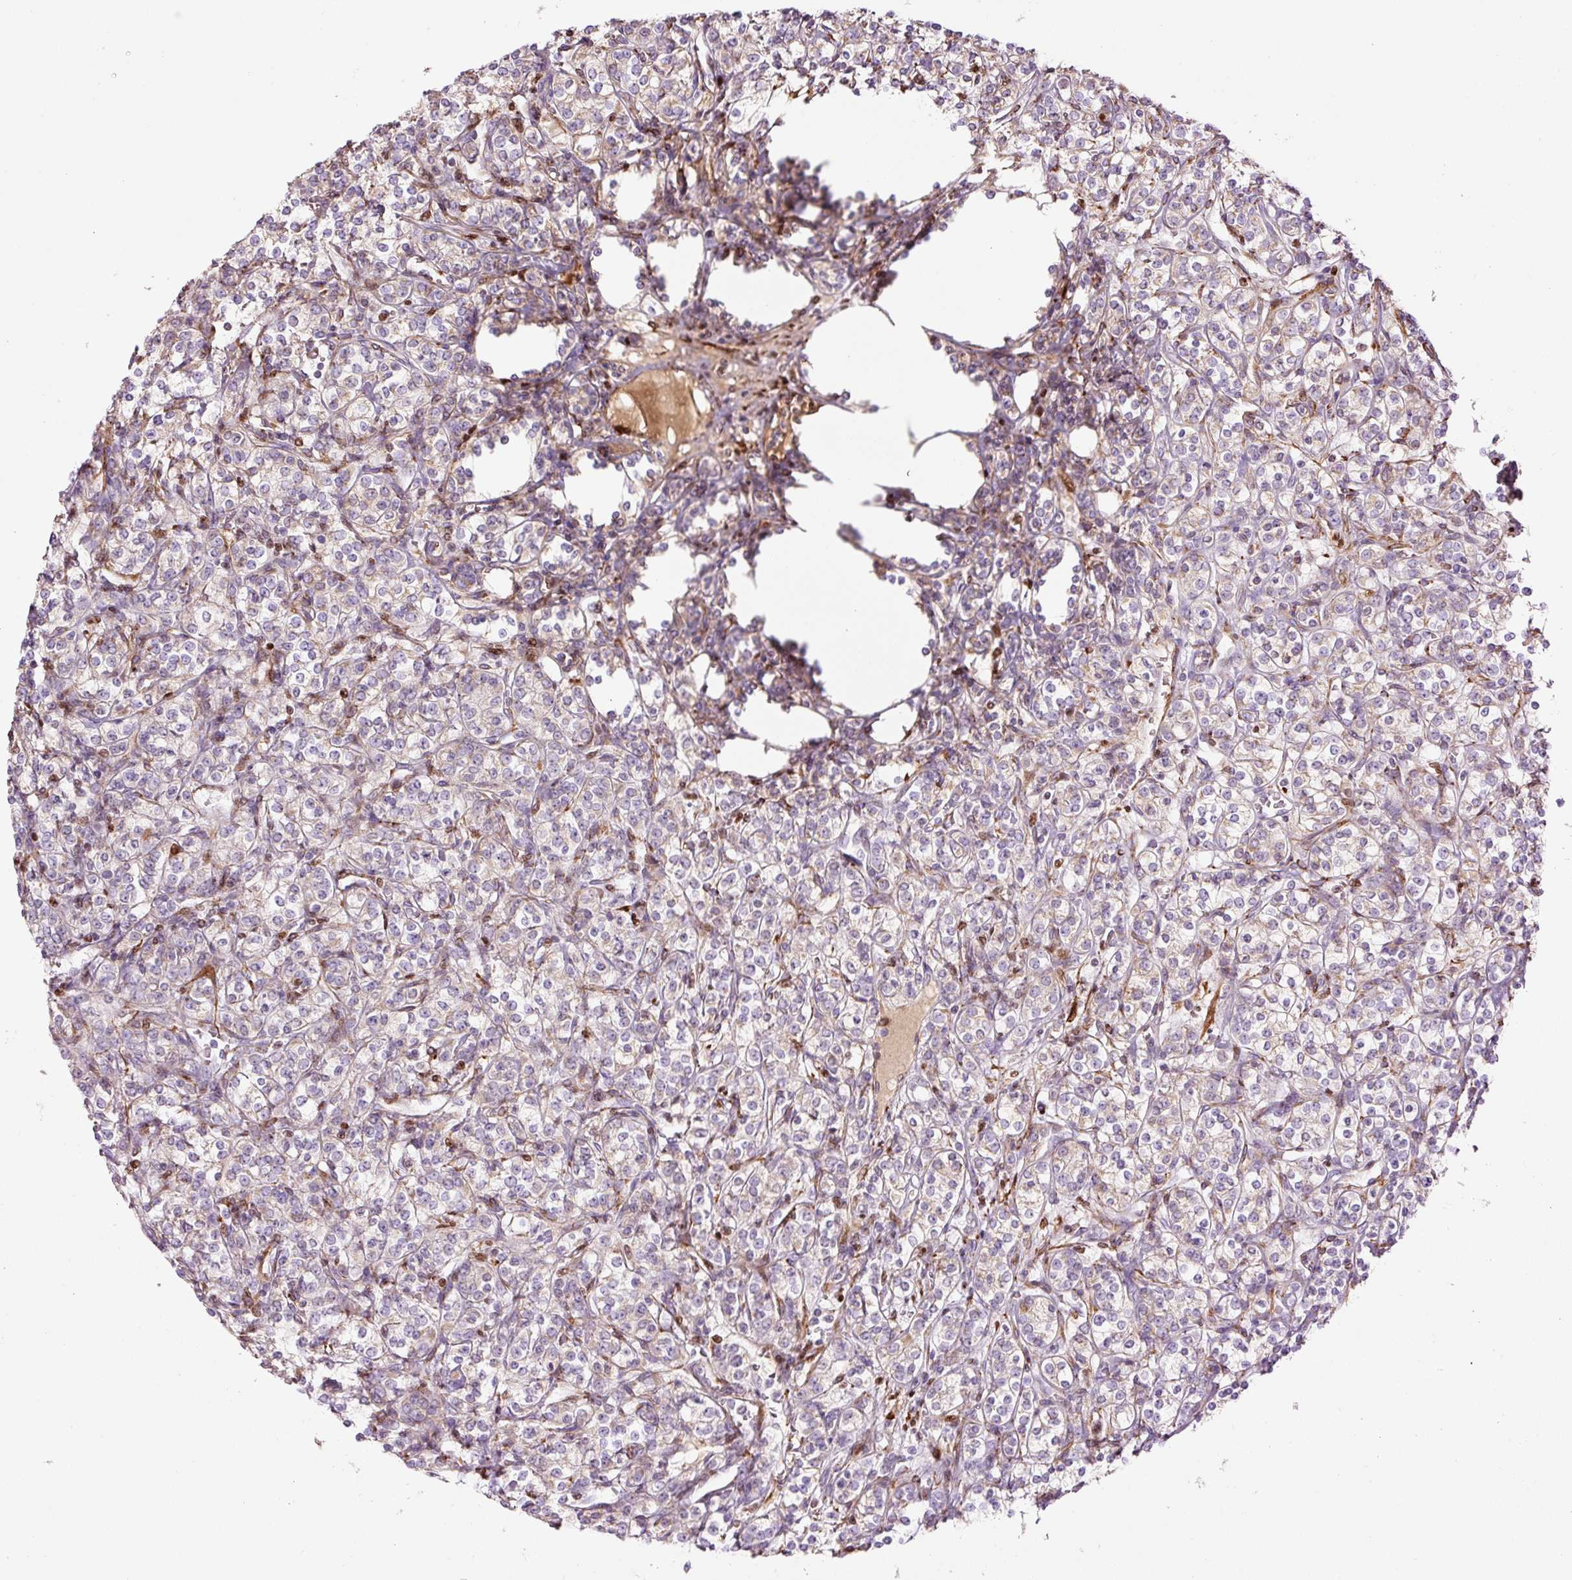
{"staining": {"intensity": "weak", "quantity": "25%-75%", "location": "cytoplasmic/membranous"}, "tissue": "renal cancer", "cell_type": "Tumor cells", "image_type": "cancer", "snomed": [{"axis": "morphology", "description": "Adenocarcinoma, NOS"}, {"axis": "topography", "description": "Kidney"}], "caption": "Weak cytoplasmic/membranous protein expression is appreciated in about 25%-75% of tumor cells in adenocarcinoma (renal). The protein is stained brown, and the nuclei are stained in blue (DAB IHC with brightfield microscopy, high magnification).", "gene": "TMEM8B", "patient": {"sex": "male", "age": 77}}